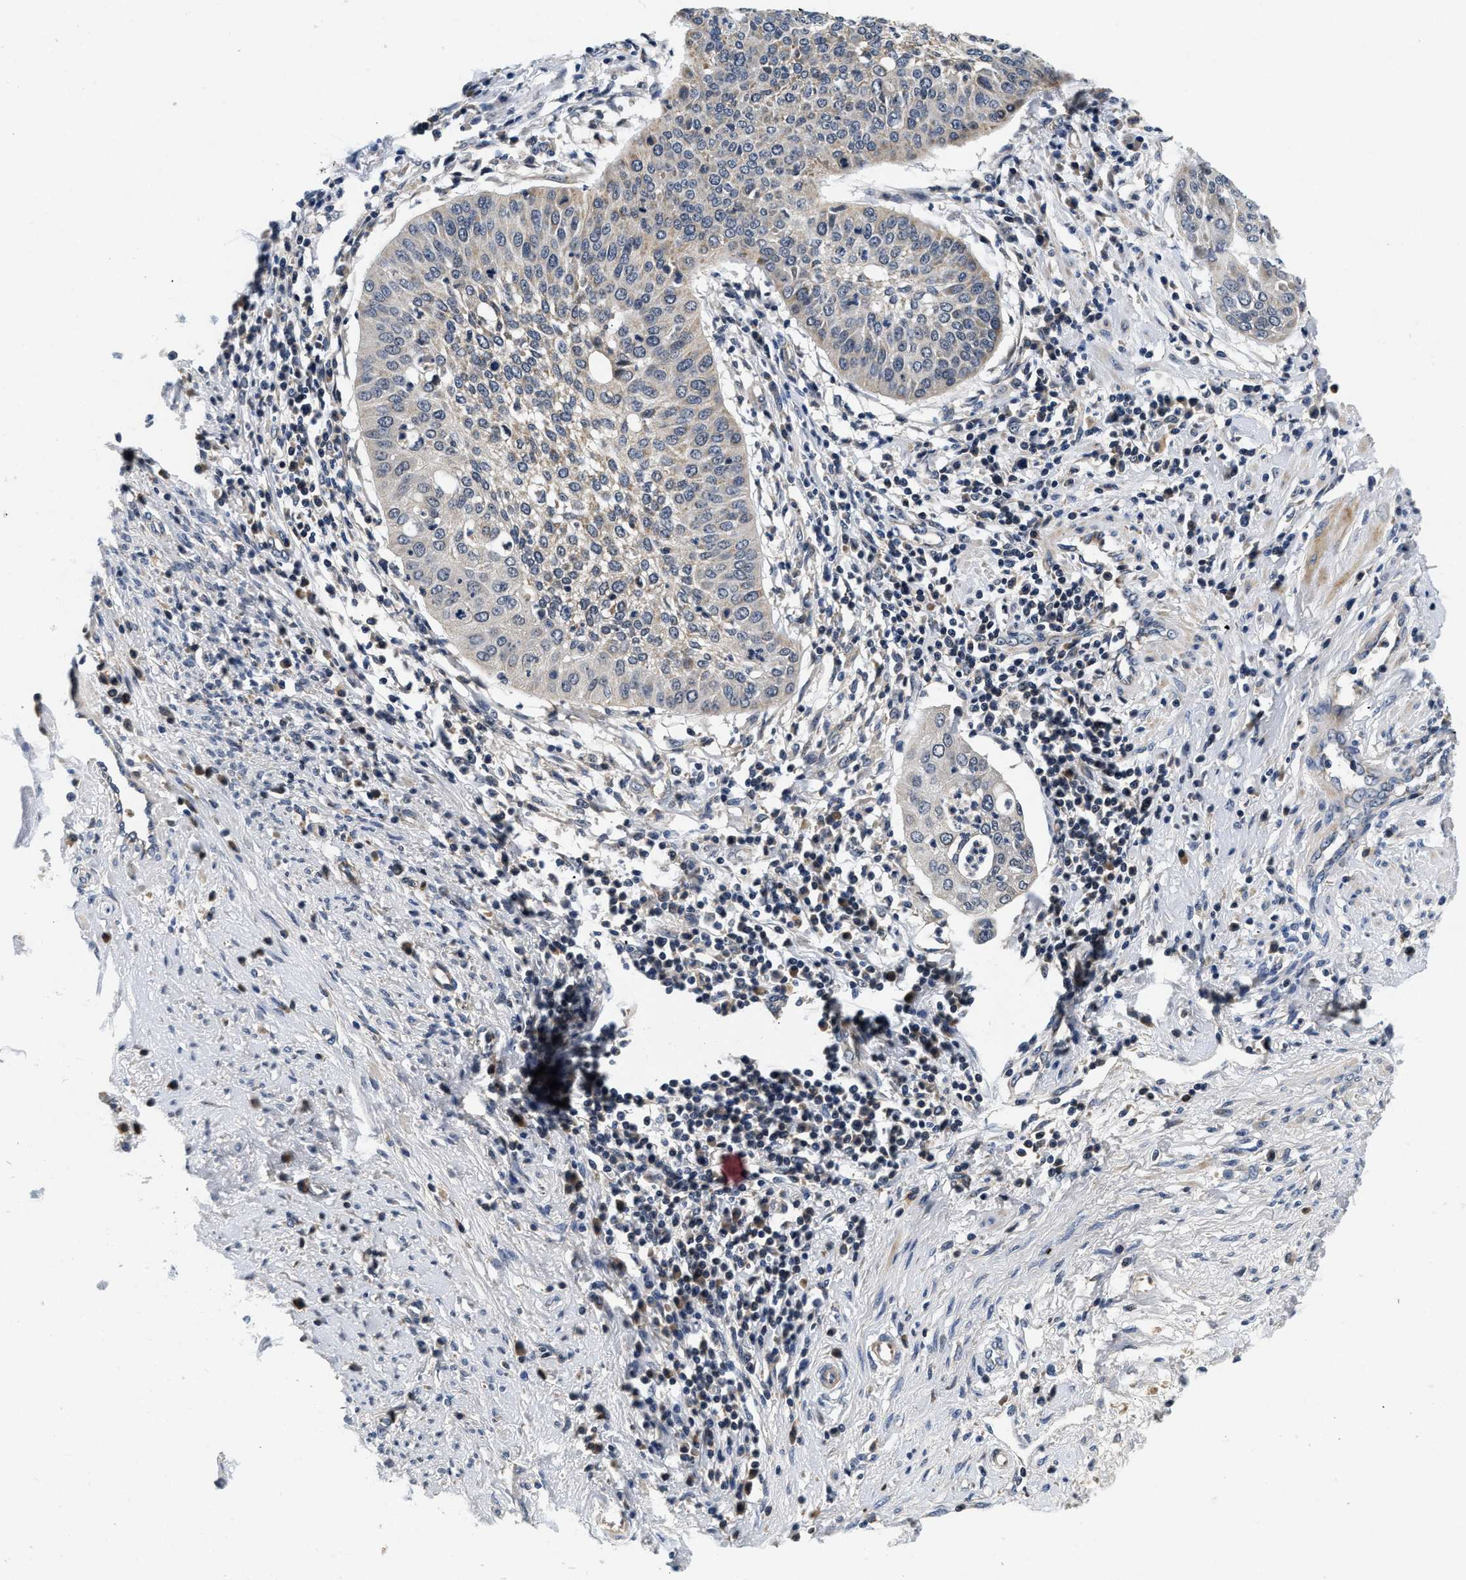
{"staining": {"intensity": "weak", "quantity": "25%-75%", "location": "cytoplasmic/membranous"}, "tissue": "cervical cancer", "cell_type": "Tumor cells", "image_type": "cancer", "snomed": [{"axis": "morphology", "description": "Normal tissue, NOS"}, {"axis": "morphology", "description": "Squamous cell carcinoma, NOS"}, {"axis": "topography", "description": "Cervix"}], "caption": "Brown immunohistochemical staining in cervical cancer shows weak cytoplasmic/membranous positivity in about 25%-75% of tumor cells. (DAB (3,3'-diaminobenzidine) = brown stain, brightfield microscopy at high magnification).", "gene": "PDP1", "patient": {"sex": "female", "age": 39}}